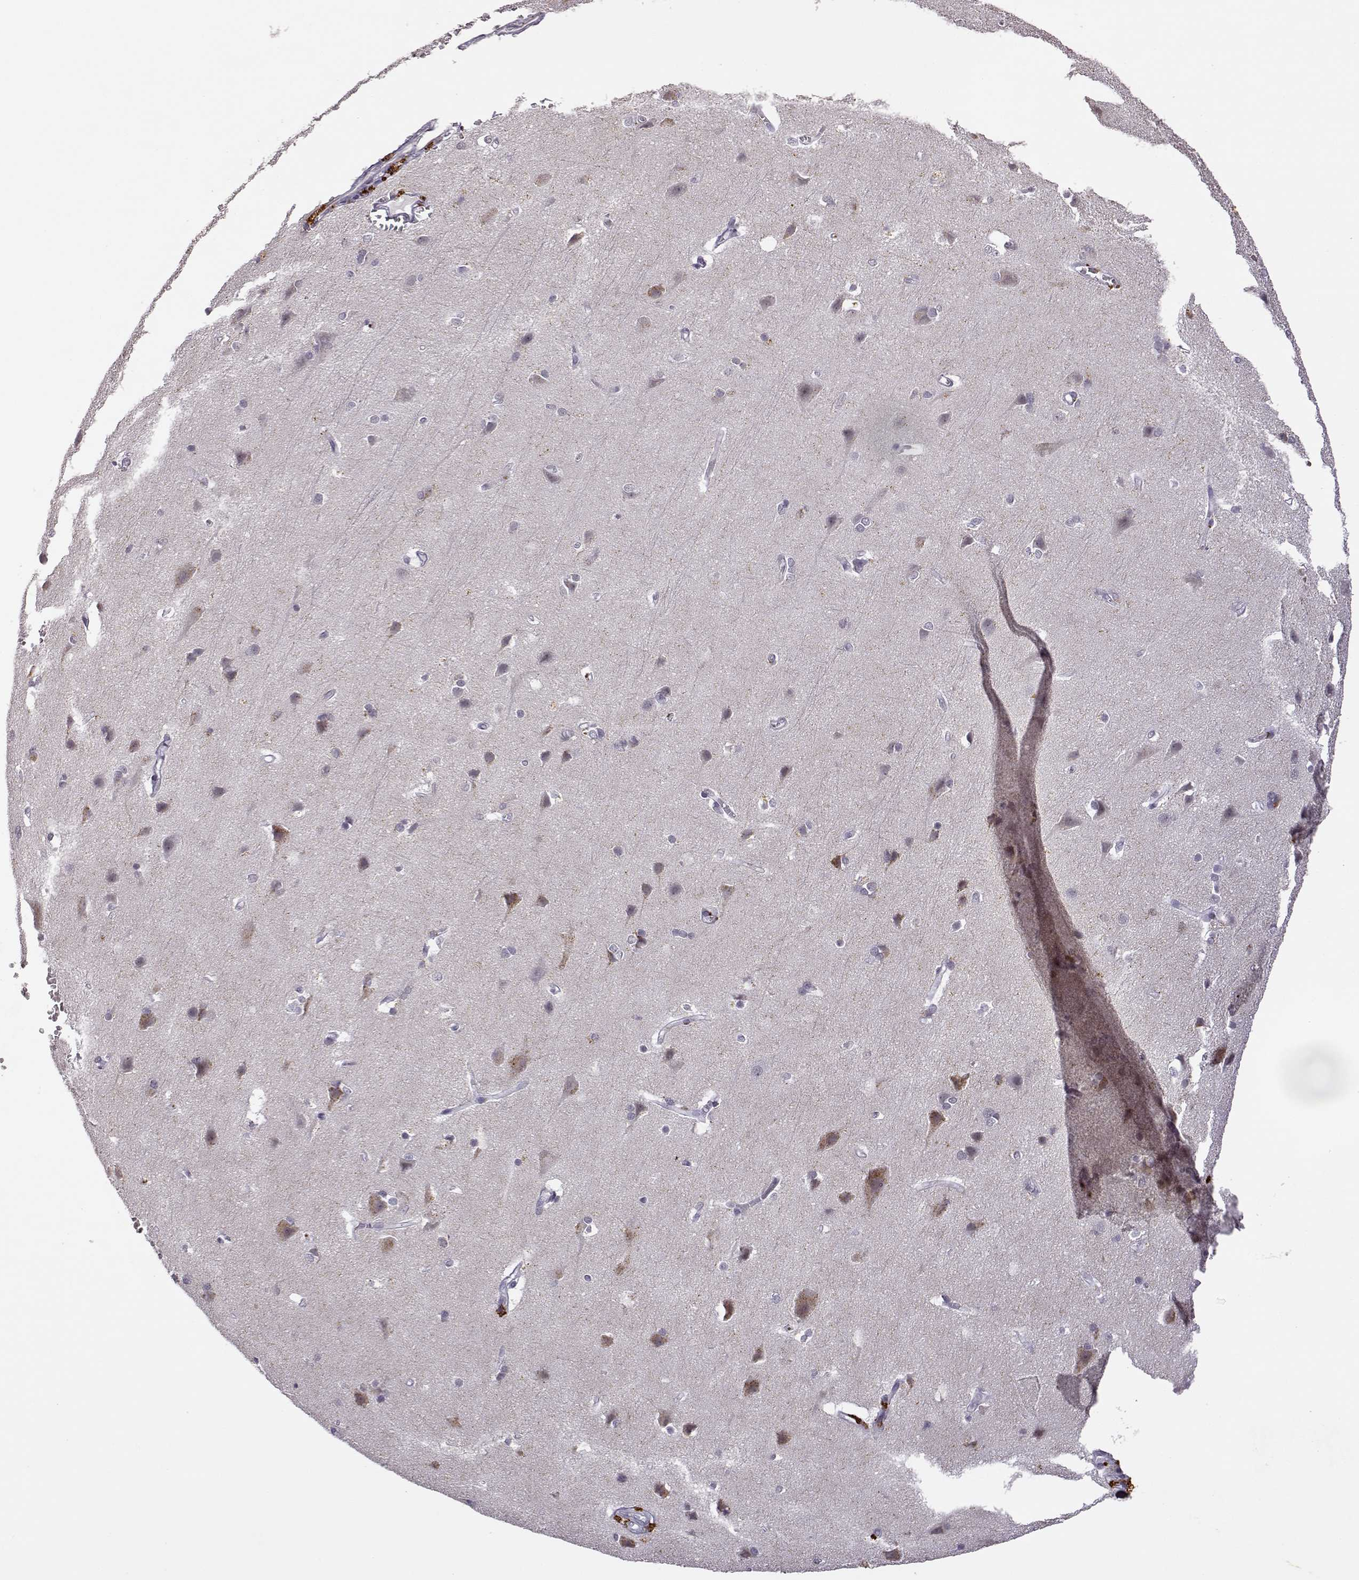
{"staining": {"intensity": "negative", "quantity": "none", "location": "none"}, "tissue": "cerebral cortex", "cell_type": "Endothelial cells", "image_type": "normal", "snomed": [{"axis": "morphology", "description": "Normal tissue, NOS"}, {"axis": "topography", "description": "Cerebral cortex"}], "caption": "A histopathology image of cerebral cortex stained for a protein demonstrates no brown staining in endothelial cells.", "gene": "VGF", "patient": {"sex": "male", "age": 37}}